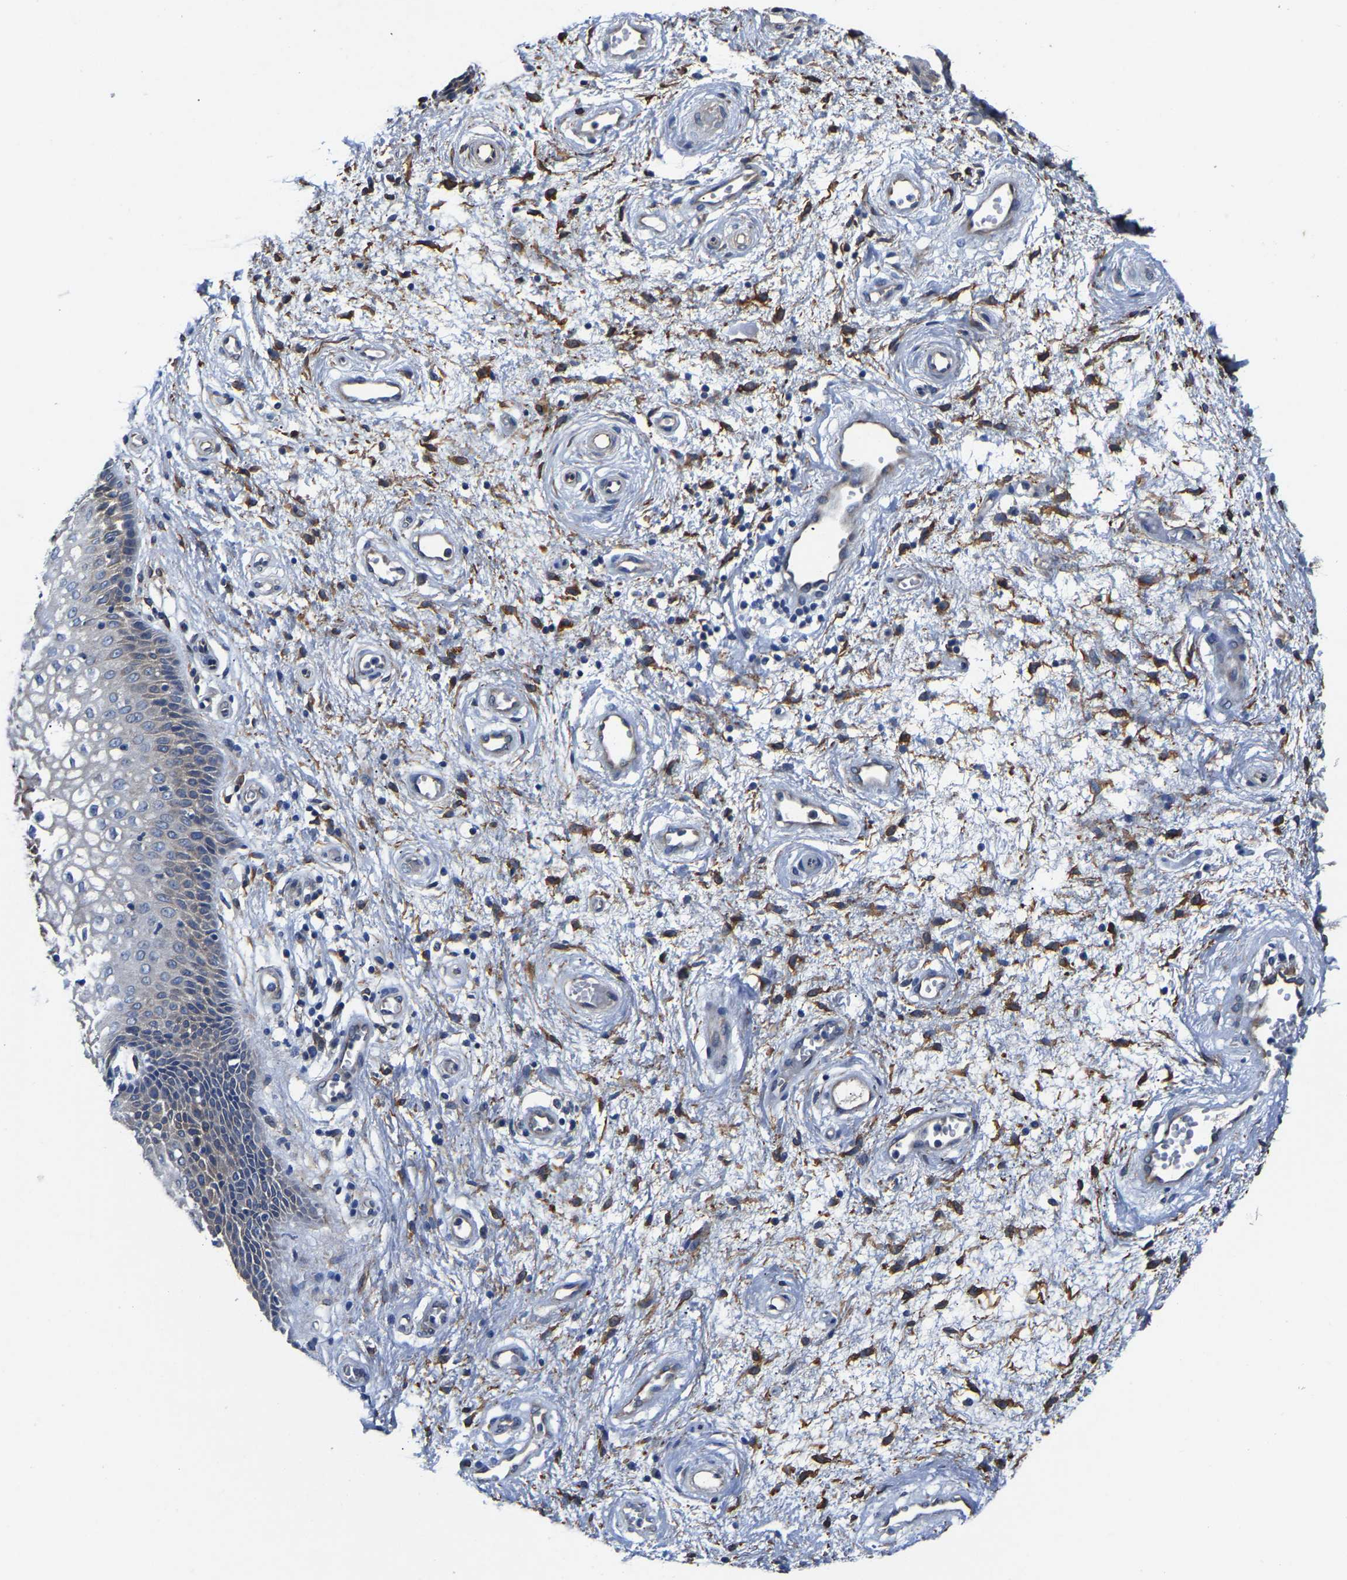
{"staining": {"intensity": "moderate", "quantity": "<25%", "location": "cytoplasmic/membranous"}, "tissue": "vagina", "cell_type": "Squamous epithelial cells", "image_type": "normal", "snomed": [{"axis": "morphology", "description": "Normal tissue, NOS"}, {"axis": "topography", "description": "Vagina"}], "caption": "Vagina stained with DAB IHC shows low levels of moderate cytoplasmic/membranous expression in about <25% of squamous epithelial cells. Nuclei are stained in blue.", "gene": "ARL6IP5", "patient": {"sex": "female", "age": 34}}